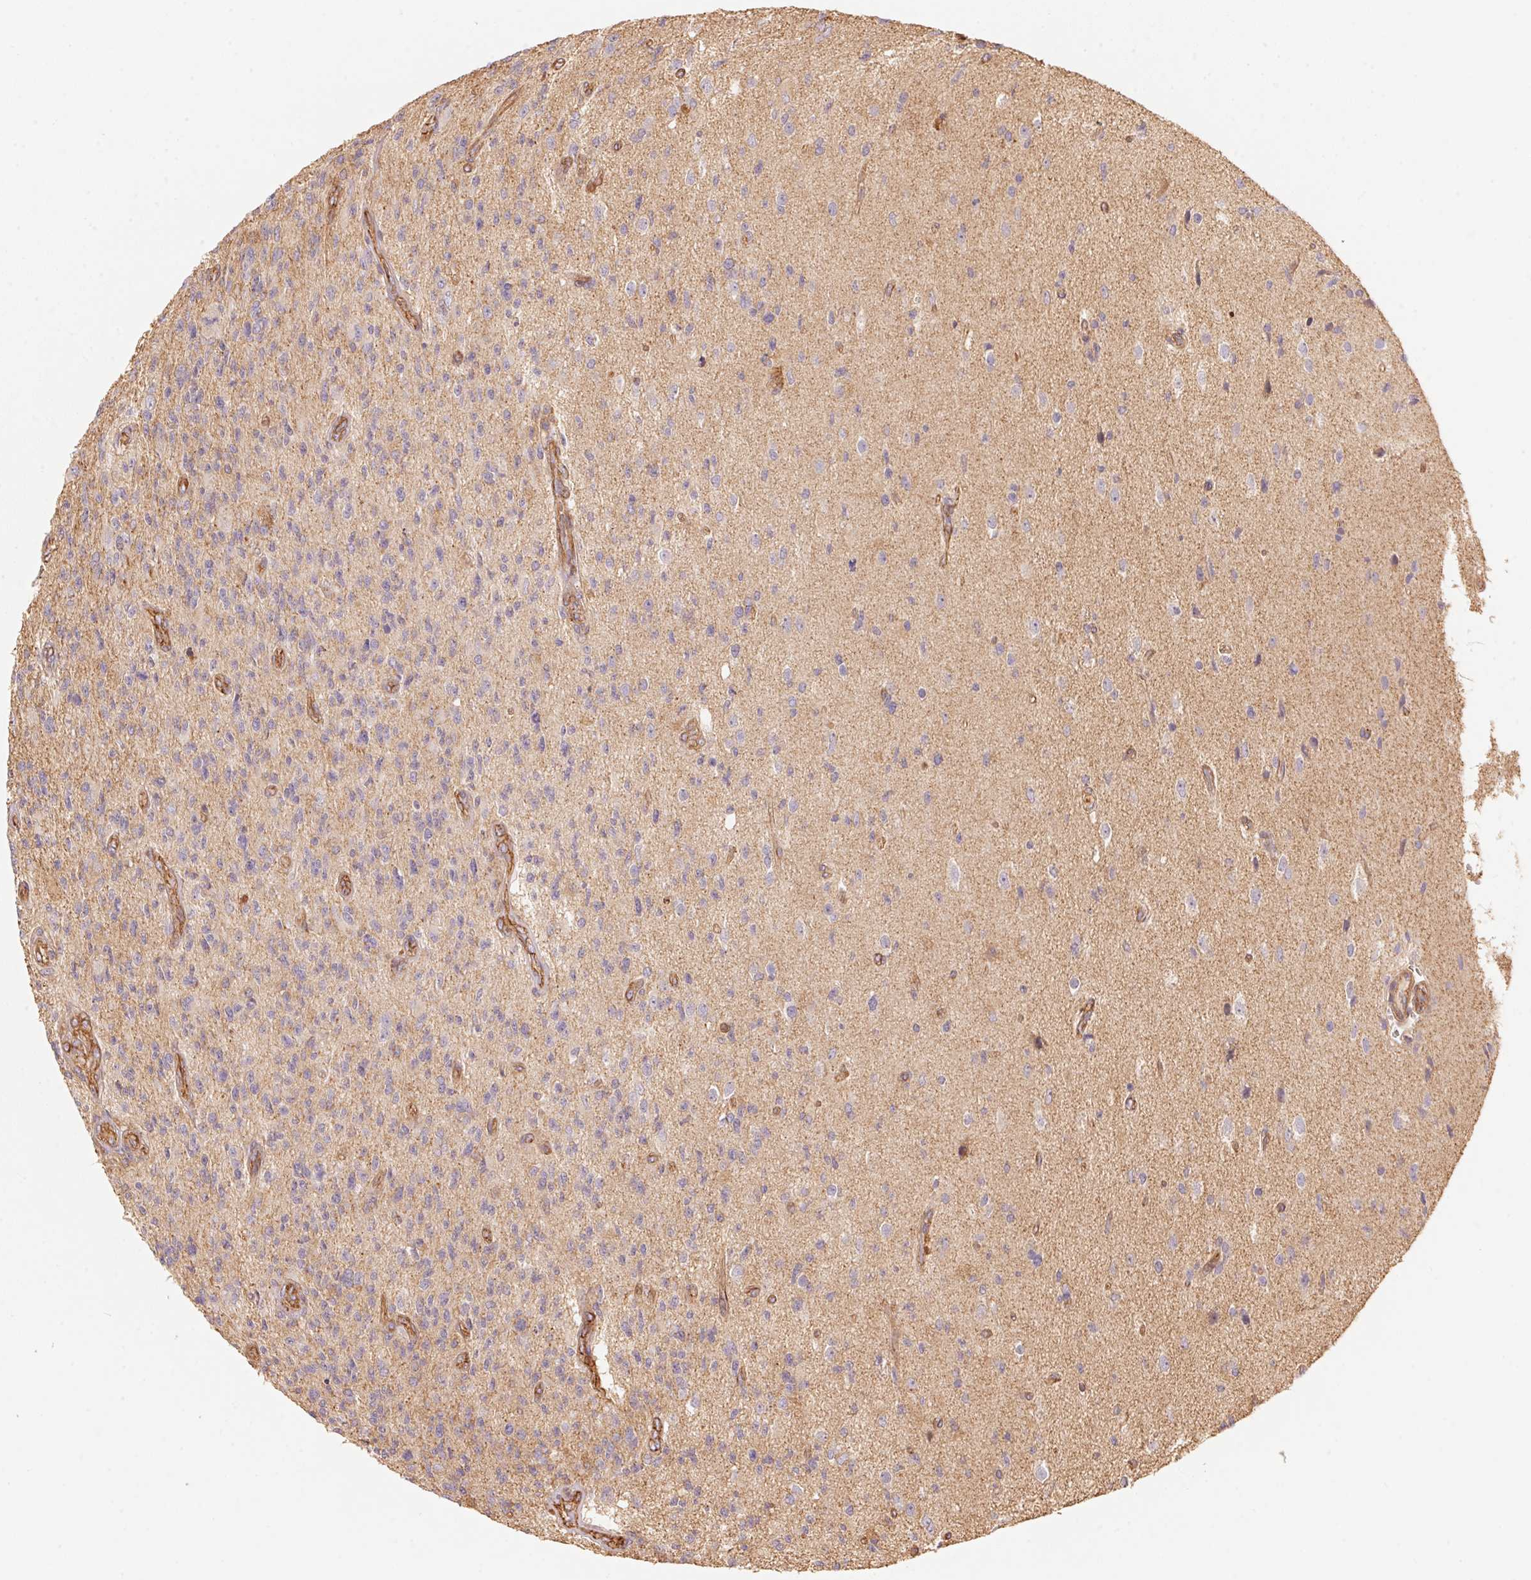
{"staining": {"intensity": "negative", "quantity": "none", "location": "none"}, "tissue": "glioma", "cell_type": "Tumor cells", "image_type": "cancer", "snomed": [{"axis": "morphology", "description": "Glioma, malignant, High grade"}, {"axis": "topography", "description": "Brain"}], "caption": "Human glioma stained for a protein using IHC displays no expression in tumor cells.", "gene": "FRAS1", "patient": {"sex": "male", "age": 56}}